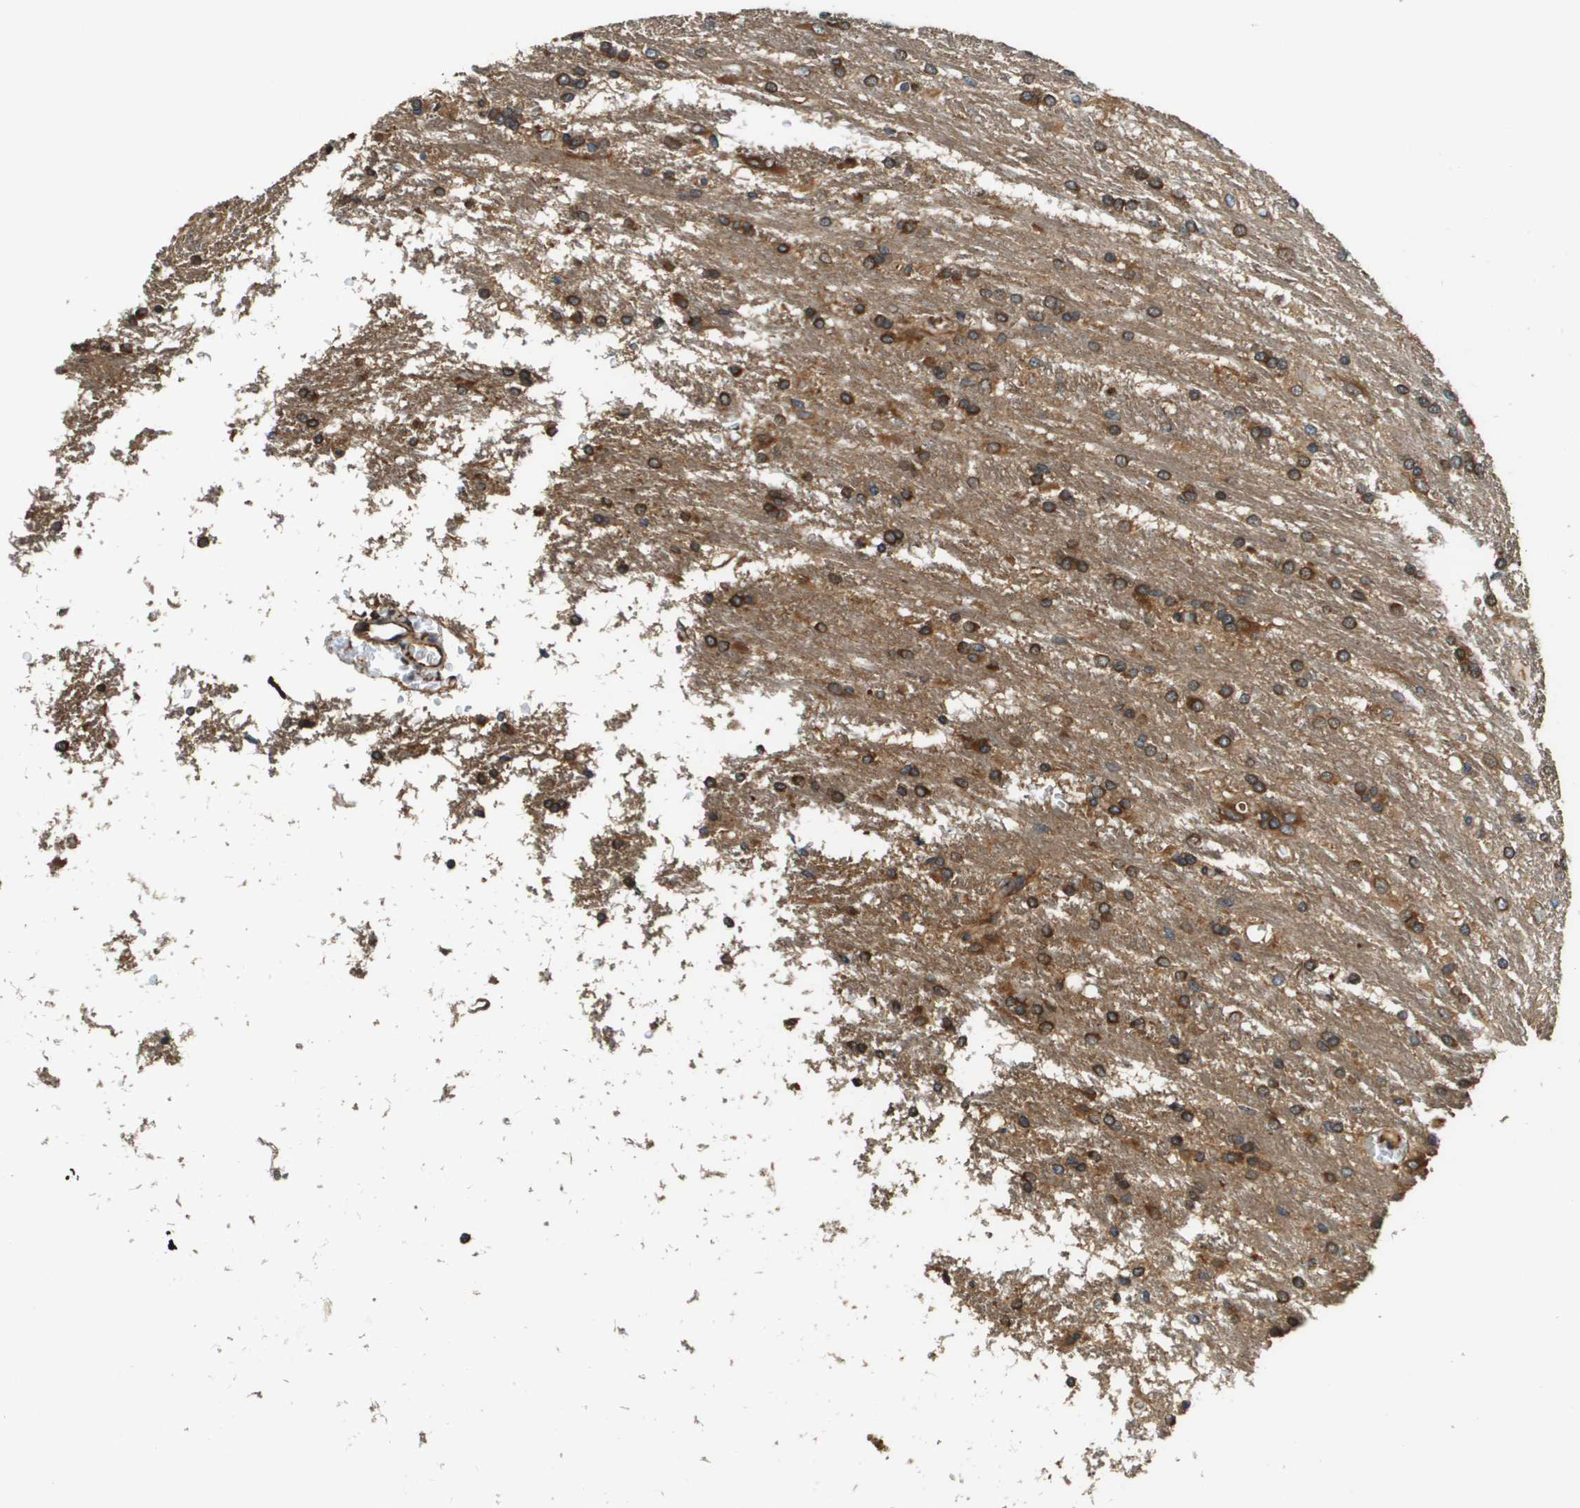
{"staining": {"intensity": "strong", "quantity": ">75%", "location": "cytoplasmic/membranous"}, "tissue": "glioma", "cell_type": "Tumor cells", "image_type": "cancer", "snomed": [{"axis": "morphology", "description": "Glioma, malignant, Low grade"}, {"axis": "topography", "description": "Brain"}], "caption": "Immunohistochemical staining of human low-grade glioma (malignant) shows high levels of strong cytoplasmic/membranous expression in approximately >75% of tumor cells.", "gene": "SEC62", "patient": {"sex": "male", "age": 77}}